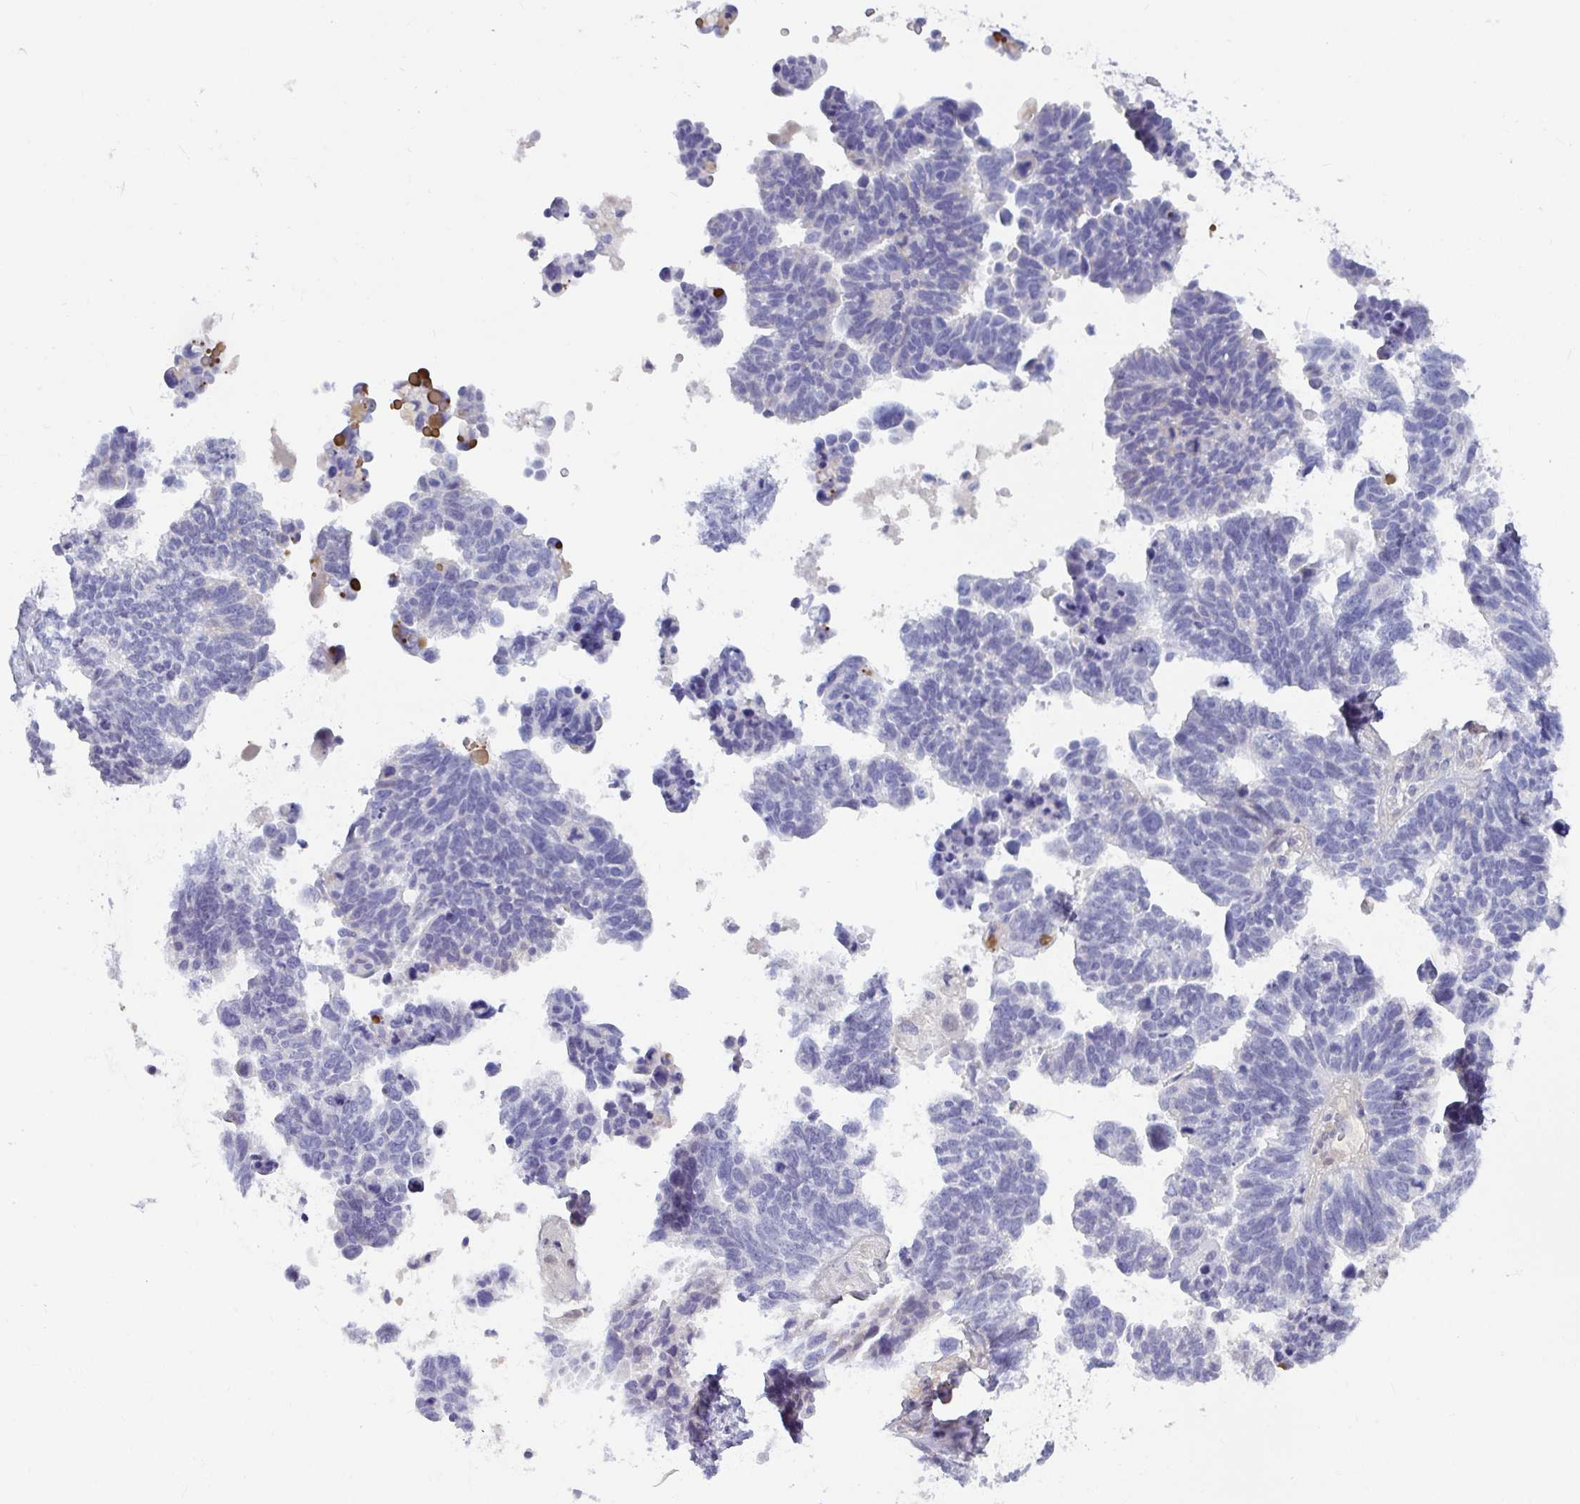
{"staining": {"intensity": "negative", "quantity": "none", "location": "none"}, "tissue": "ovarian cancer", "cell_type": "Tumor cells", "image_type": "cancer", "snomed": [{"axis": "morphology", "description": "Cystadenocarcinoma, serous, NOS"}, {"axis": "topography", "description": "Ovary"}], "caption": "The micrograph displays no staining of tumor cells in ovarian cancer. (DAB (3,3'-diaminobenzidine) immunohistochemistry with hematoxylin counter stain).", "gene": "NPY", "patient": {"sex": "female", "age": 60}}